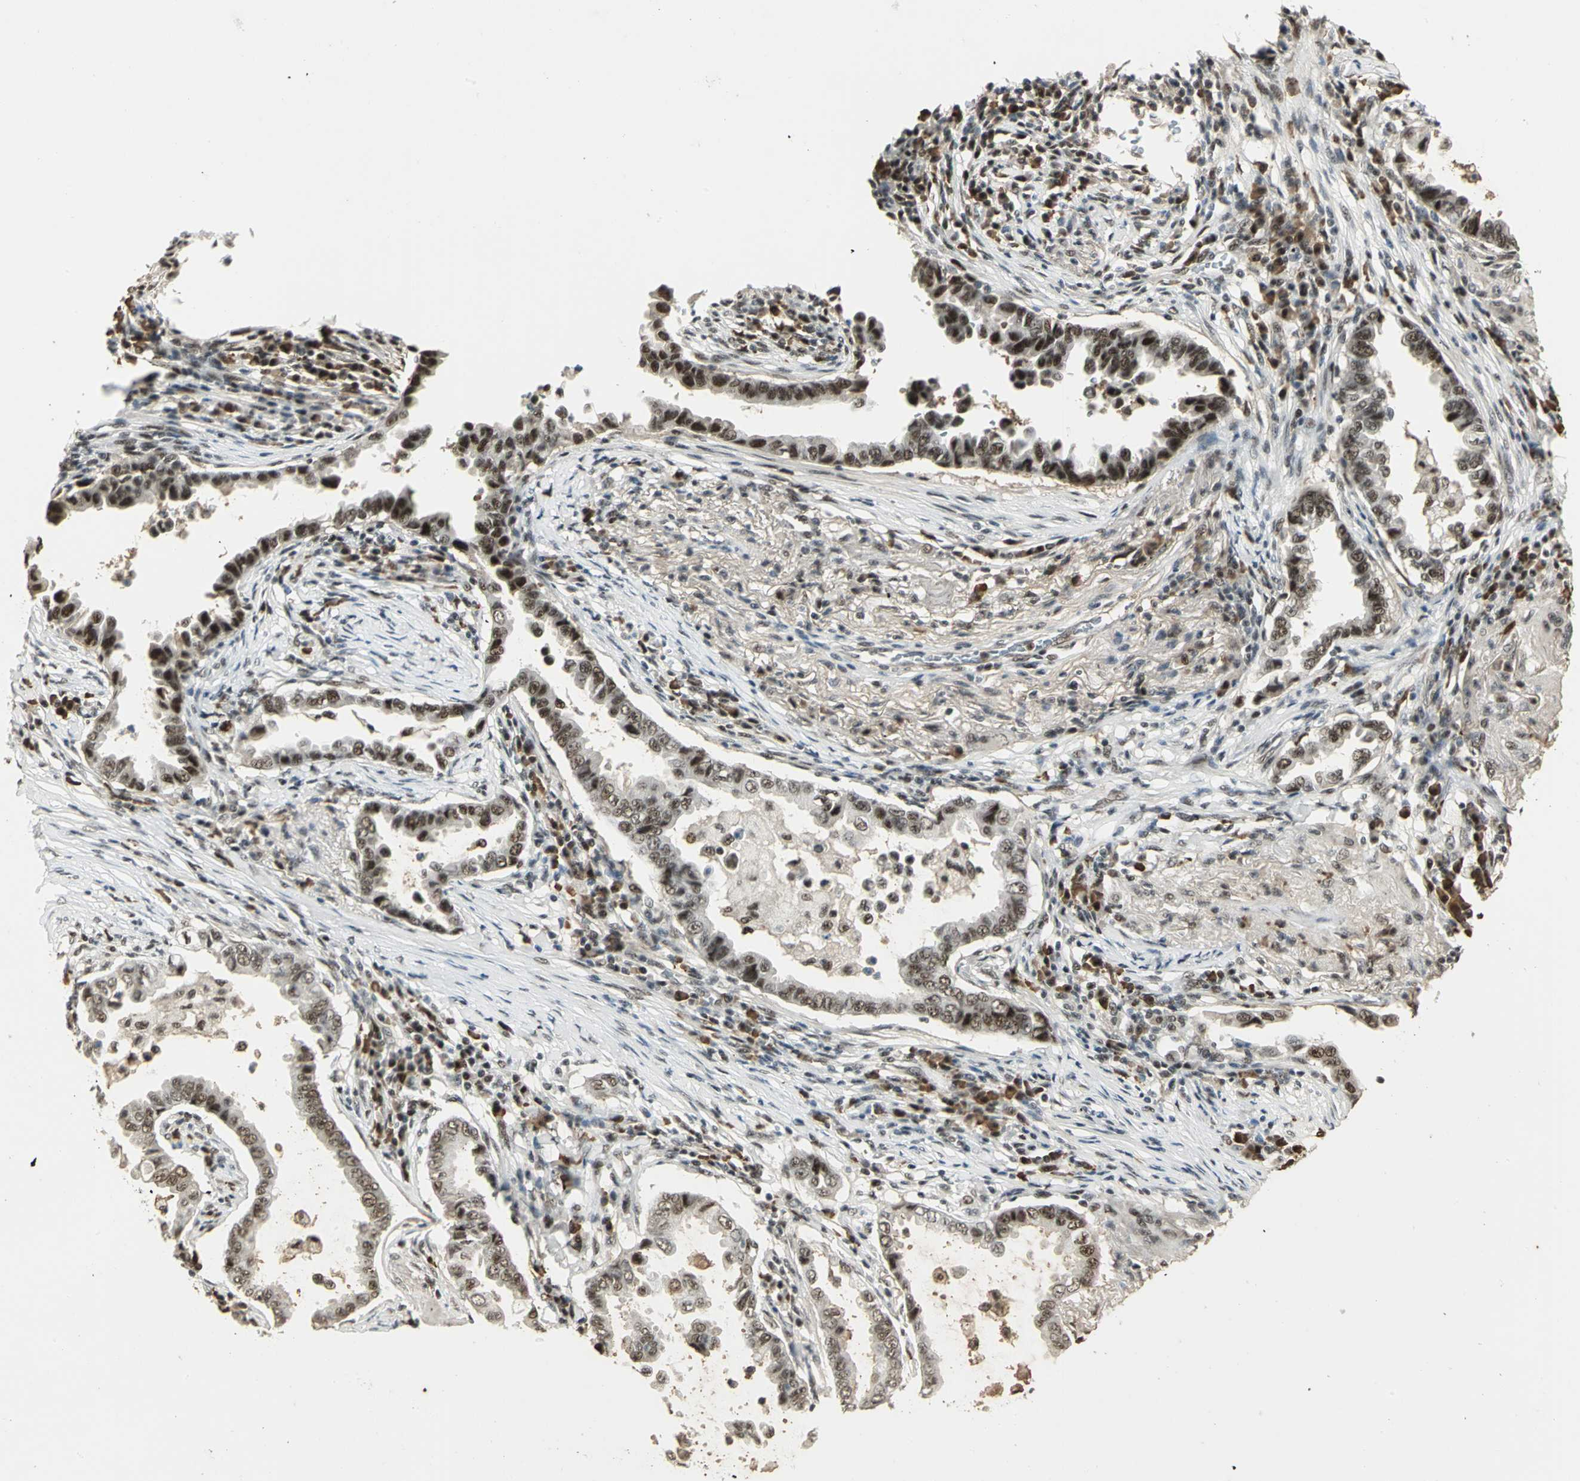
{"staining": {"intensity": "moderate", "quantity": ">75%", "location": "nuclear"}, "tissue": "lung cancer", "cell_type": "Tumor cells", "image_type": "cancer", "snomed": [{"axis": "morphology", "description": "Normal tissue, NOS"}, {"axis": "morphology", "description": "Inflammation, NOS"}, {"axis": "morphology", "description": "Adenocarcinoma, NOS"}, {"axis": "topography", "description": "Lung"}], "caption": "Protein positivity by immunohistochemistry displays moderate nuclear staining in approximately >75% of tumor cells in lung cancer. Immunohistochemistry stains the protein in brown and the nuclei are stained blue.", "gene": "CCNT1", "patient": {"sex": "female", "age": 64}}